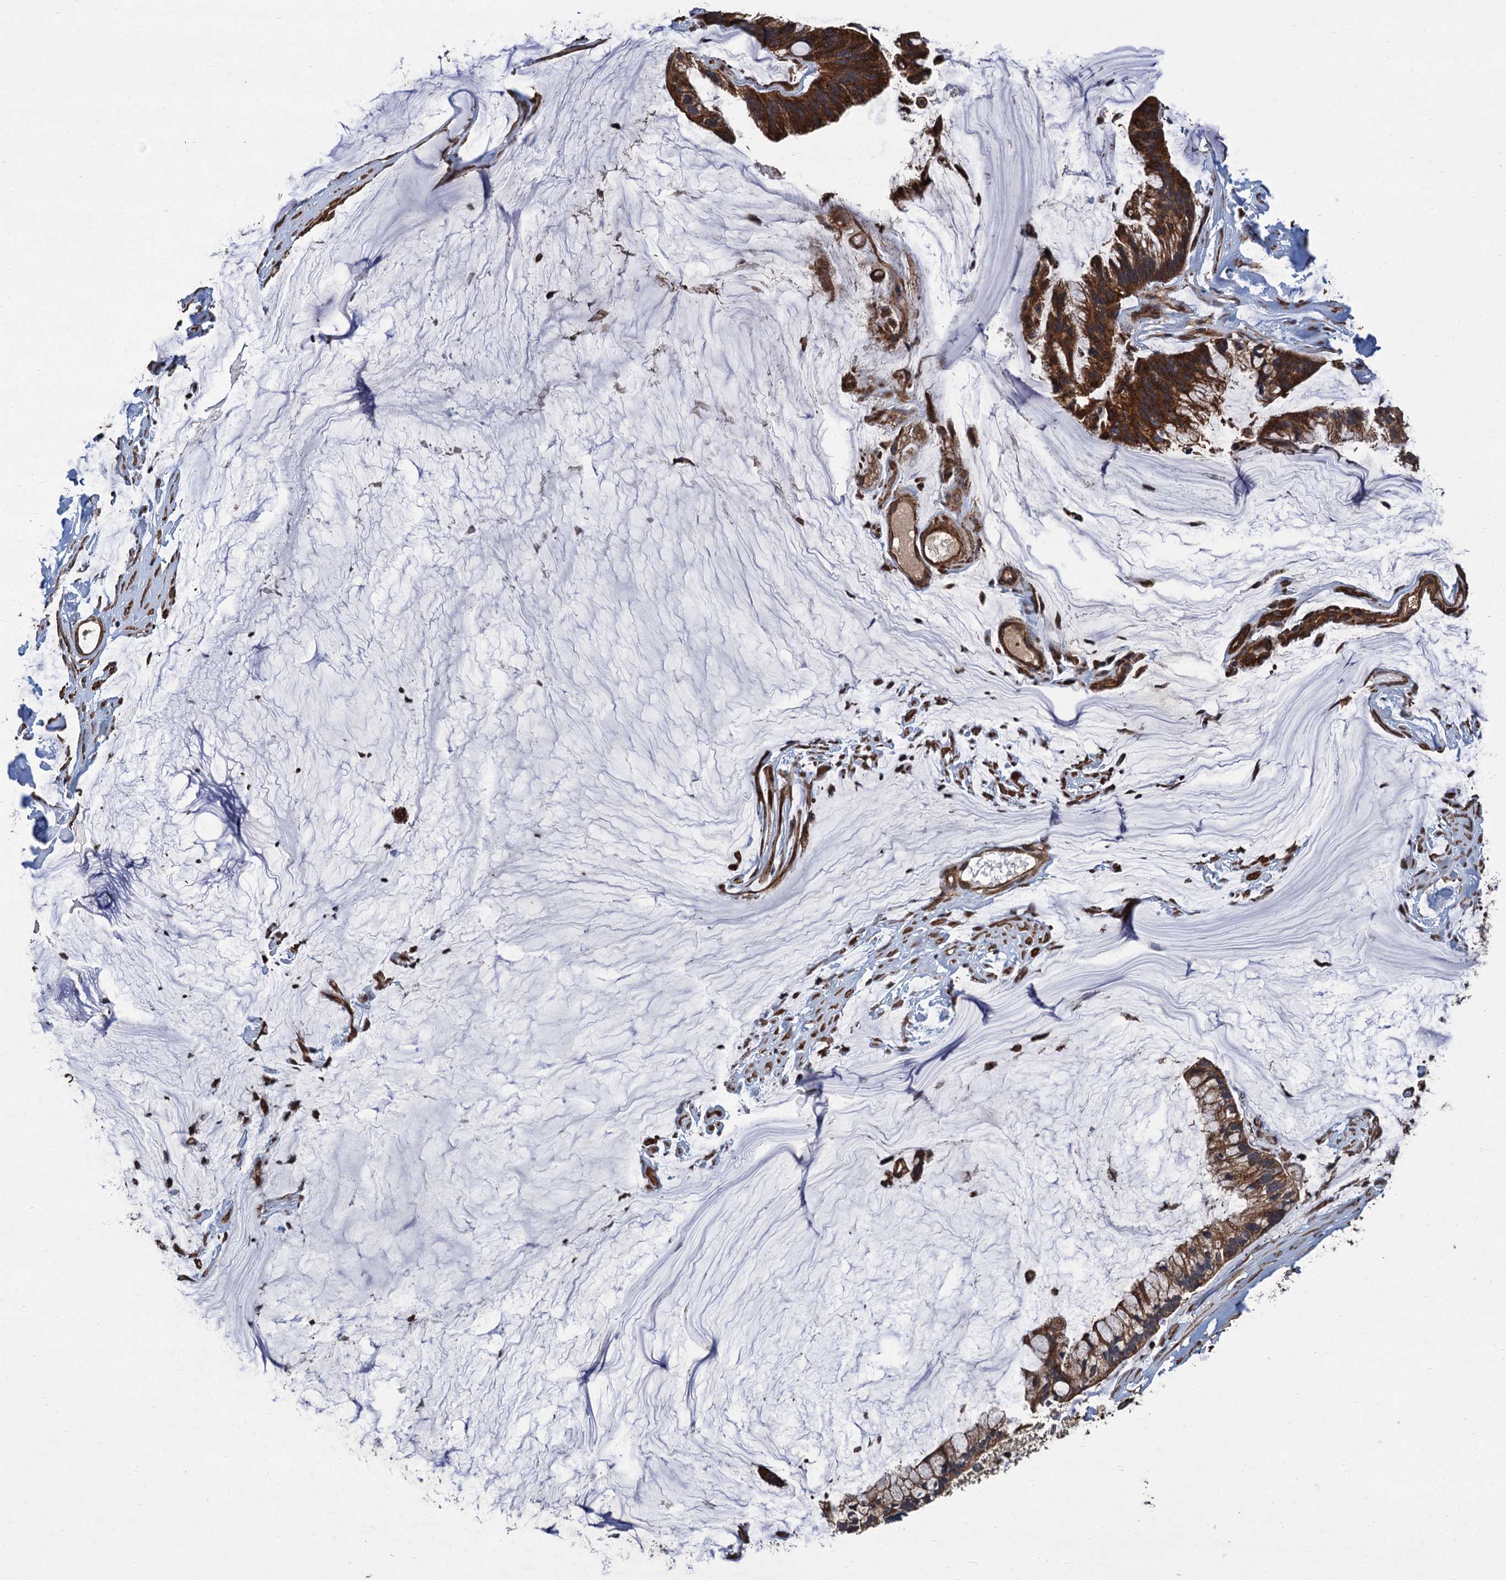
{"staining": {"intensity": "strong", "quantity": ">75%", "location": "cytoplasmic/membranous"}, "tissue": "ovarian cancer", "cell_type": "Tumor cells", "image_type": "cancer", "snomed": [{"axis": "morphology", "description": "Cystadenocarcinoma, mucinous, NOS"}, {"axis": "topography", "description": "Ovary"}], "caption": "Human mucinous cystadenocarcinoma (ovarian) stained for a protein (brown) demonstrates strong cytoplasmic/membranous positive staining in approximately >75% of tumor cells.", "gene": "PPP4R1", "patient": {"sex": "female", "age": 39}}